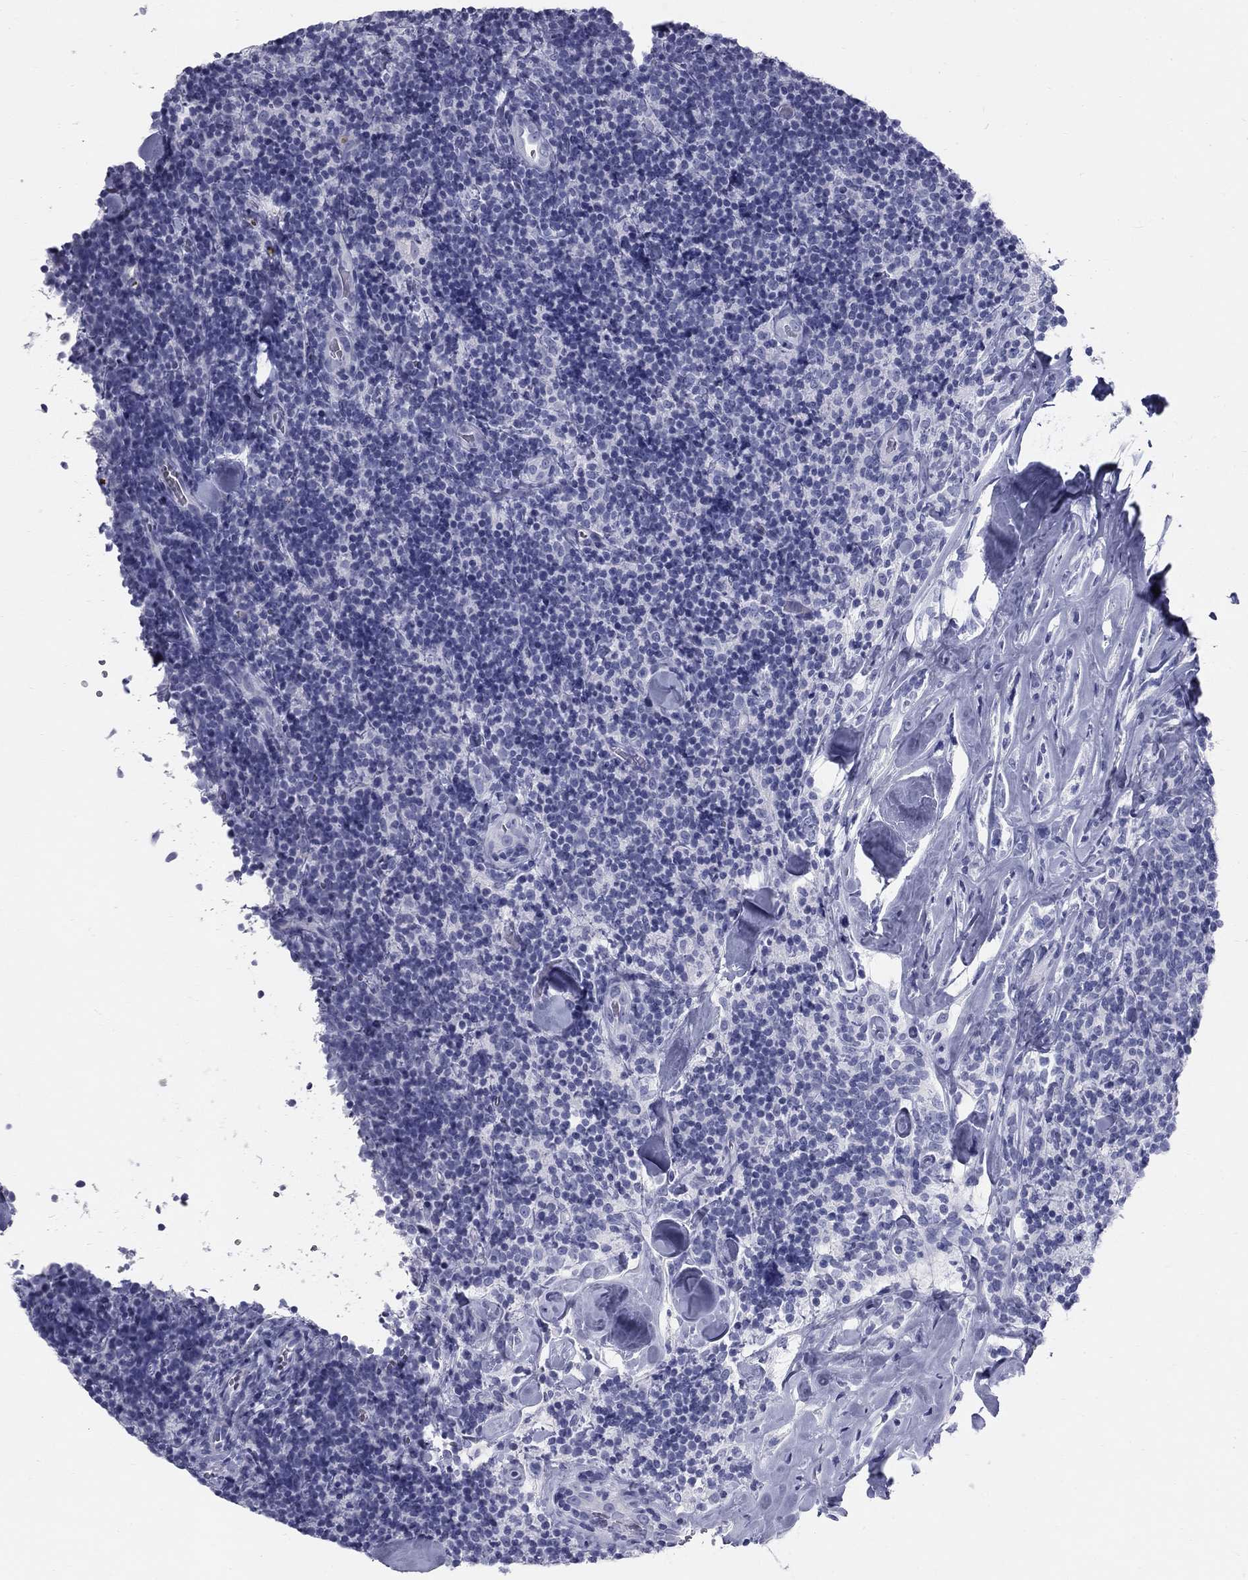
{"staining": {"intensity": "negative", "quantity": "none", "location": "none"}, "tissue": "lymphoma", "cell_type": "Tumor cells", "image_type": "cancer", "snomed": [{"axis": "morphology", "description": "Malignant lymphoma, non-Hodgkin's type, Low grade"}, {"axis": "topography", "description": "Lymph node"}], "caption": "An IHC image of lymphoma is shown. There is no staining in tumor cells of lymphoma.", "gene": "SULT2B1", "patient": {"sex": "female", "age": 56}}